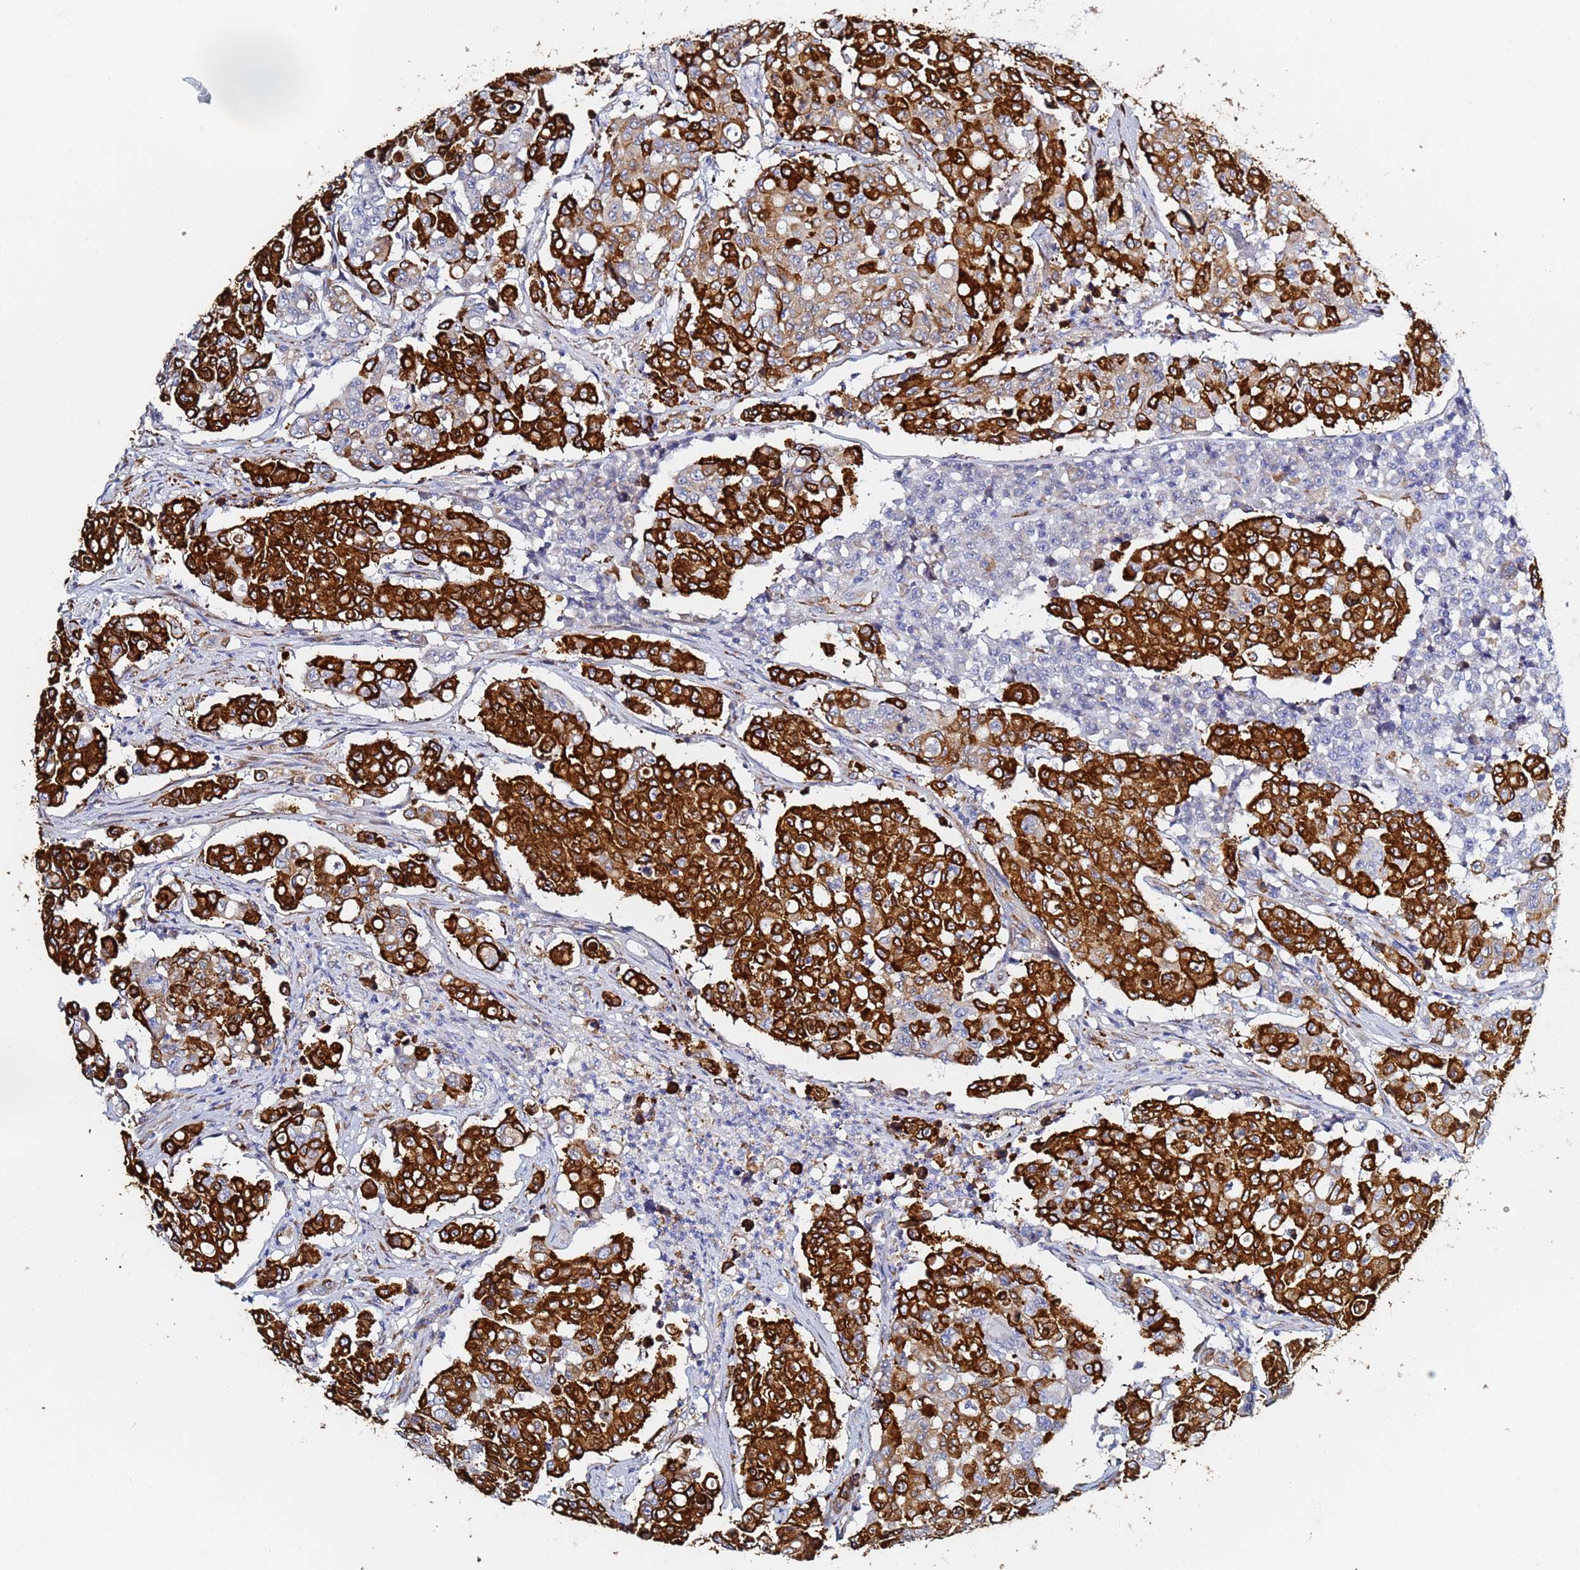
{"staining": {"intensity": "strong", "quantity": ">75%", "location": "cytoplasmic/membranous"}, "tissue": "colorectal cancer", "cell_type": "Tumor cells", "image_type": "cancer", "snomed": [{"axis": "morphology", "description": "Adenocarcinoma, NOS"}, {"axis": "topography", "description": "Colon"}], "caption": "A brown stain labels strong cytoplasmic/membranous staining of a protein in human colorectal cancer tumor cells. Nuclei are stained in blue.", "gene": "GDAP2", "patient": {"sex": "male", "age": 51}}